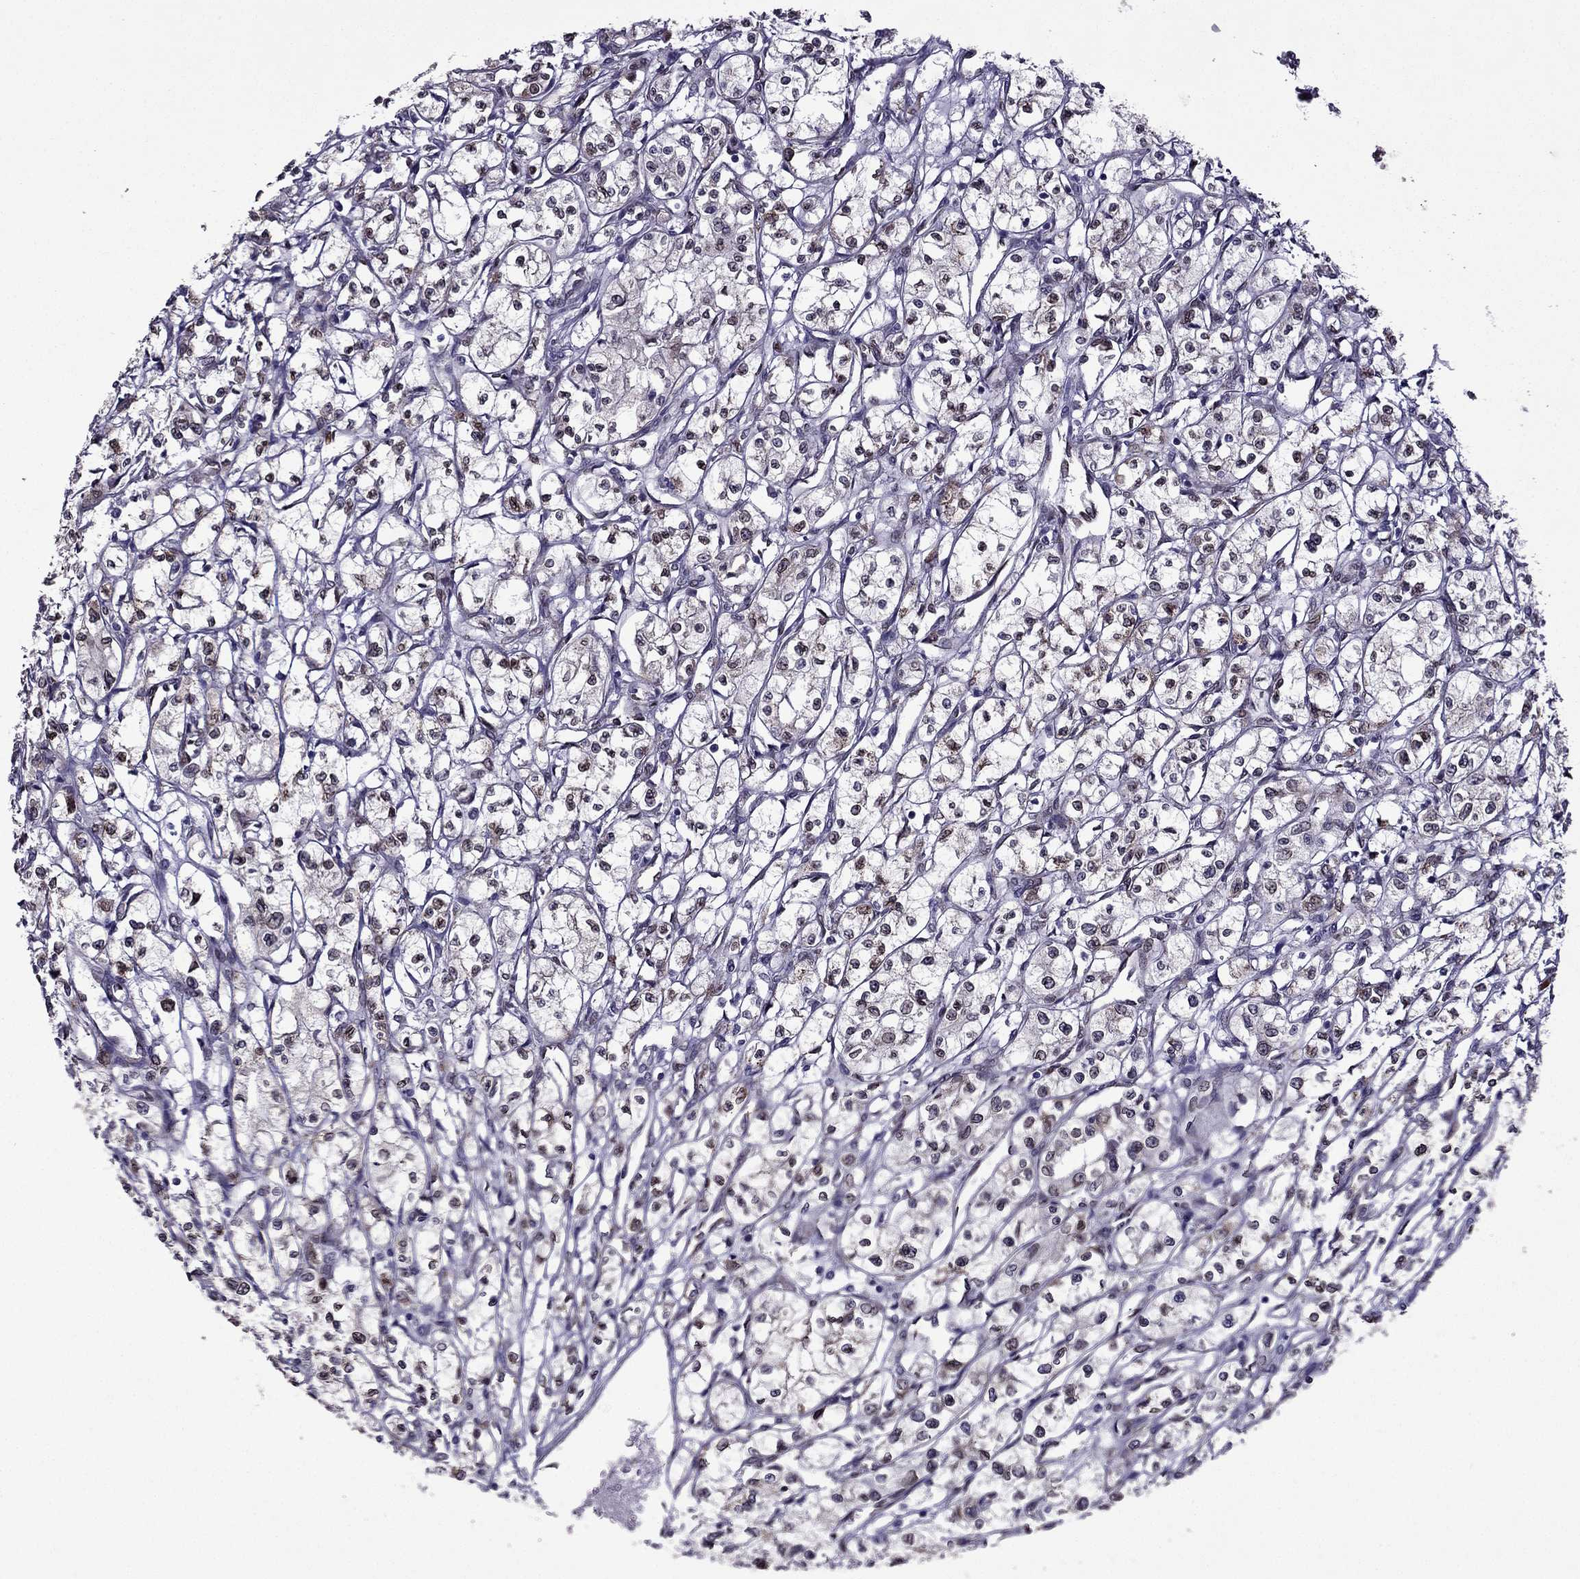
{"staining": {"intensity": "negative", "quantity": "none", "location": "none"}, "tissue": "renal cancer", "cell_type": "Tumor cells", "image_type": "cancer", "snomed": [{"axis": "morphology", "description": "Adenocarcinoma, NOS"}, {"axis": "topography", "description": "Kidney"}], "caption": "Immunohistochemistry (IHC) histopathology image of neoplastic tissue: human adenocarcinoma (renal) stained with DAB (3,3'-diaminobenzidine) demonstrates no significant protein positivity in tumor cells. (IHC, brightfield microscopy, high magnification).", "gene": "IKBIP", "patient": {"sex": "male", "age": 56}}